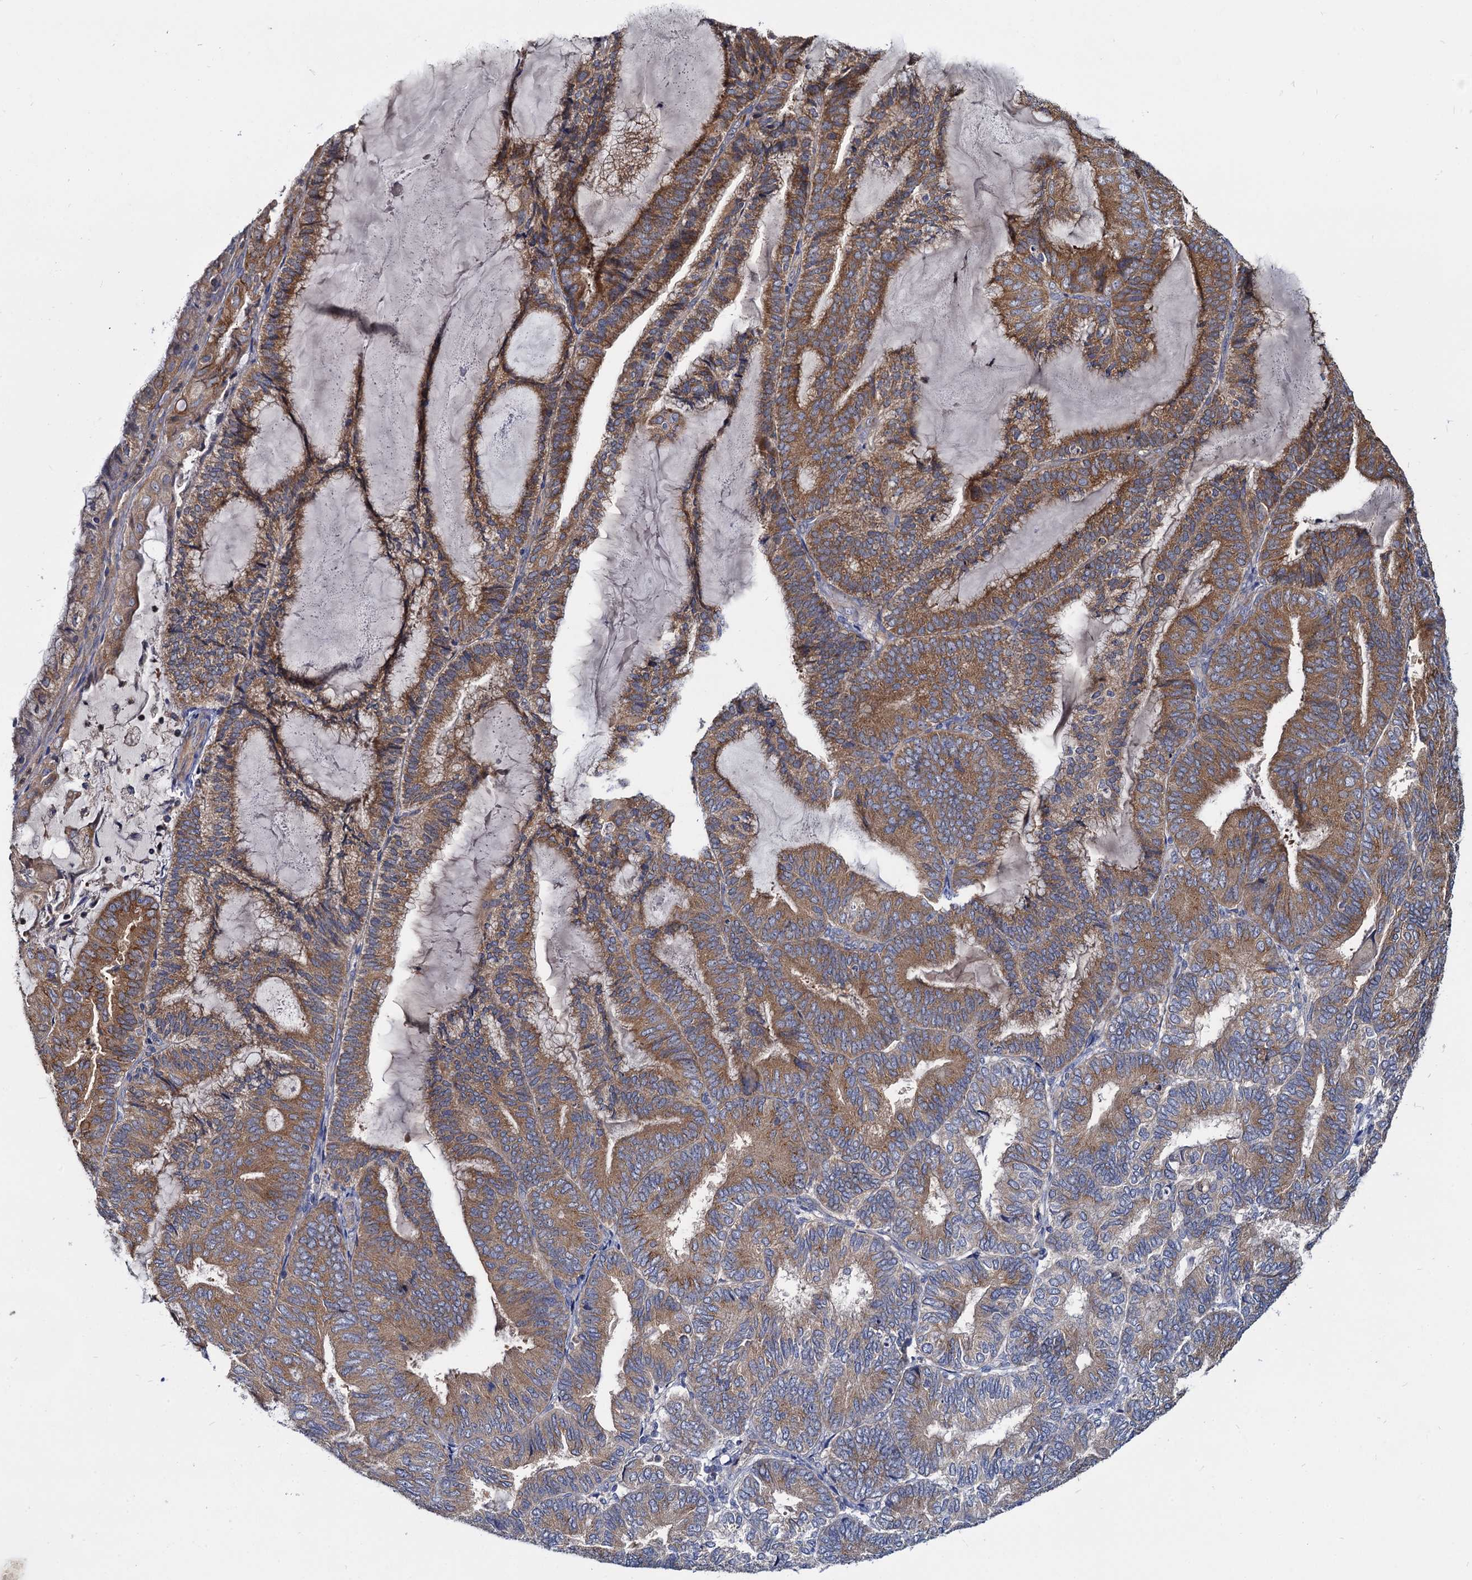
{"staining": {"intensity": "moderate", "quantity": ">75%", "location": "cytoplasmic/membranous"}, "tissue": "endometrial cancer", "cell_type": "Tumor cells", "image_type": "cancer", "snomed": [{"axis": "morphology", "description": "Adenocarcinoma, NOS"}, {"axis": "topography", "description": "Endometrium"}], "caption": "Moderate cytoplasmic/membranous expression for a protein is present in approximately >75% of tumor cells of endometrial cancer (adenocarcinoma) using immunohistochemistry (IHC).", "gene": "CEP192", "patient": {"sex": "female", "age": 81}}